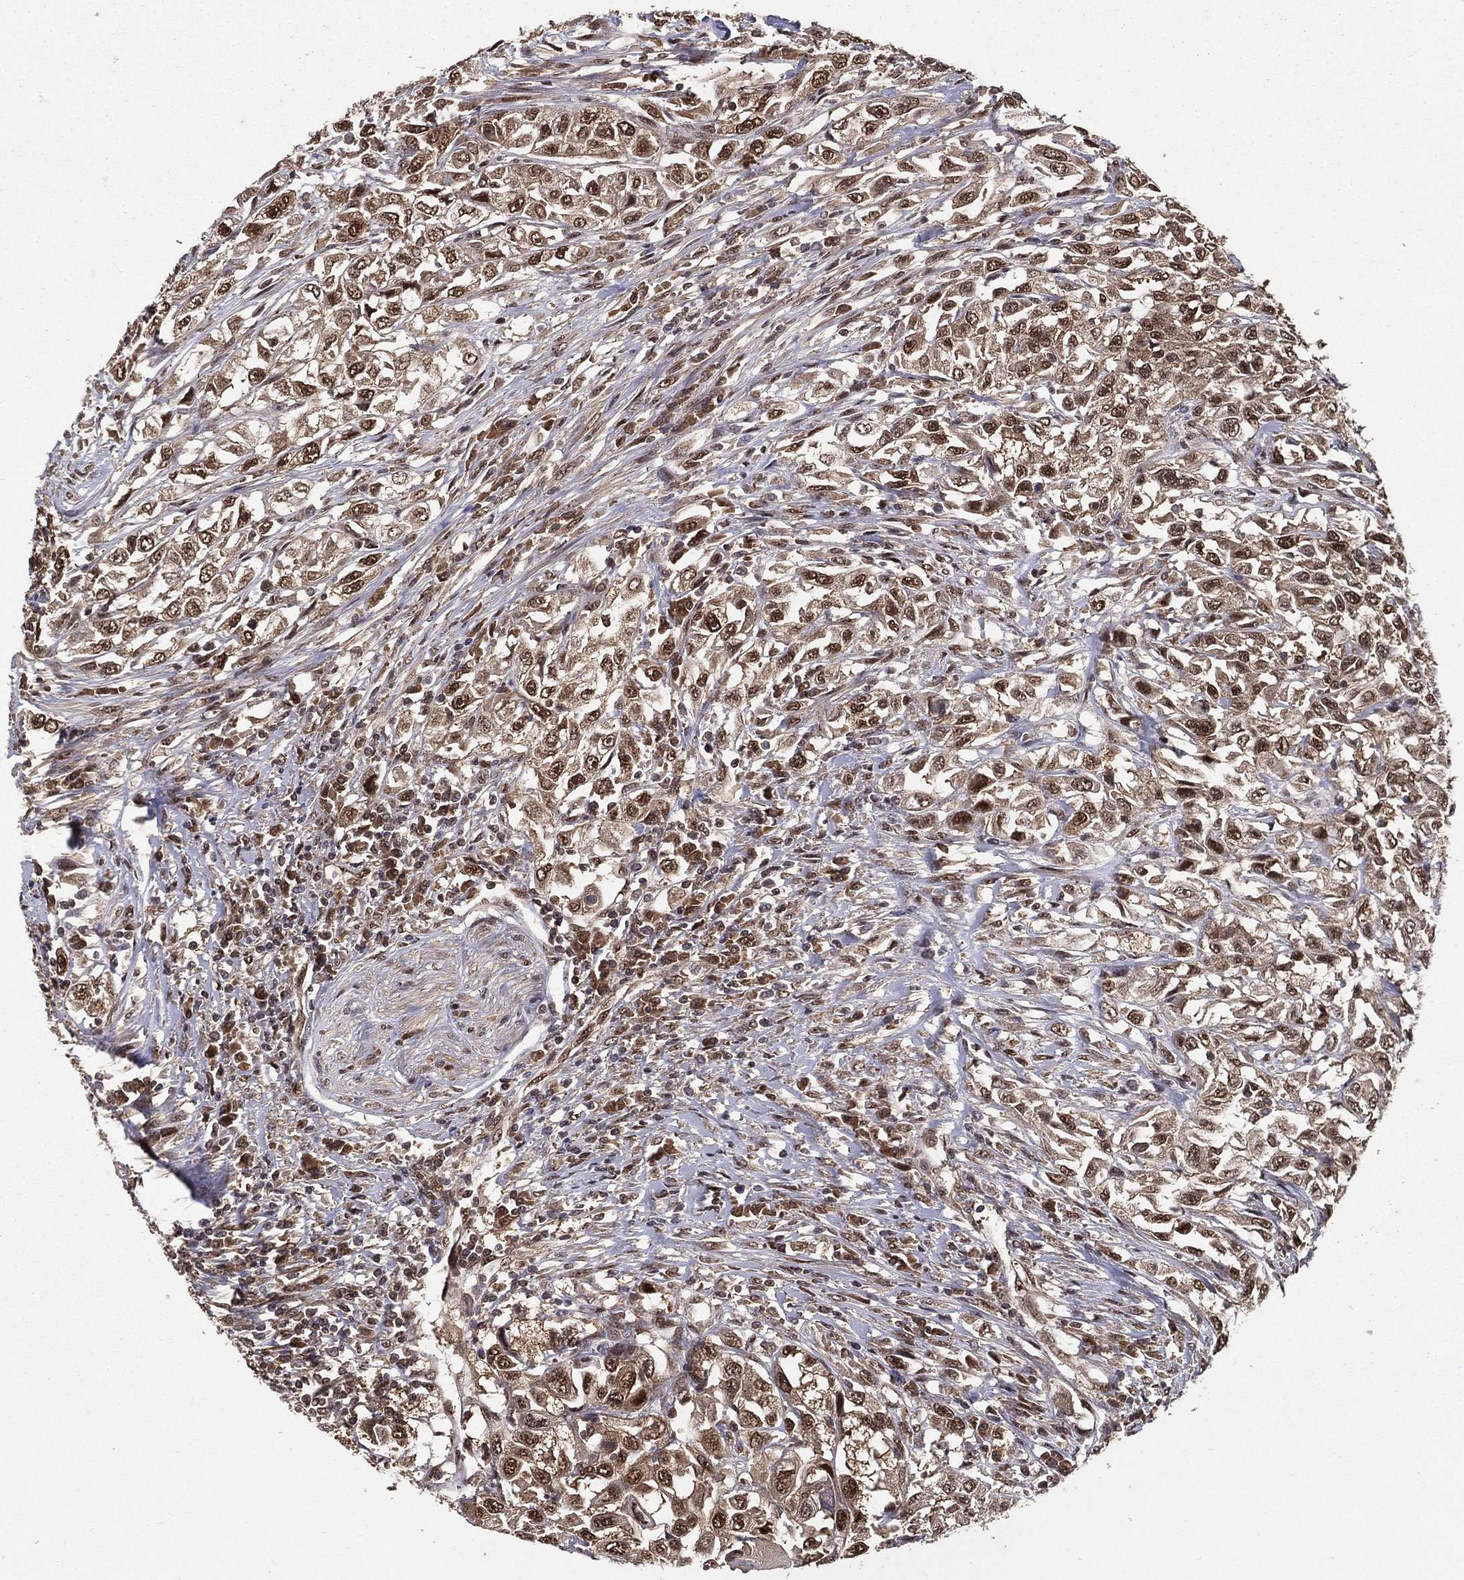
{"staining": {"intensity": "strong", "quantity": ">75%", "location": "cytoplasmic/membranous,nuclear"}, "tissue": "urothelial cancer", "cell_type": "Tumor cells", "image_type": "cancer", "snomed": [{"axis": "morphology", "description": "Urothelial carcinoma, High grade"}, {"axis": "topography", "description": "Urinary bladder"}], "caption": "IHC histopathology image of neoplastic tissue: urothelial cancer stained using immunohistochemistry displays high levels of strong protein expression localized specifically in the cytoplasmic/membranous and nuclear of tumor cells, appearing as a cytoplasmic/membranous and nuclear brown color.", "gene": "CARM1", "patient": {"sex": "female", "age": 56}}